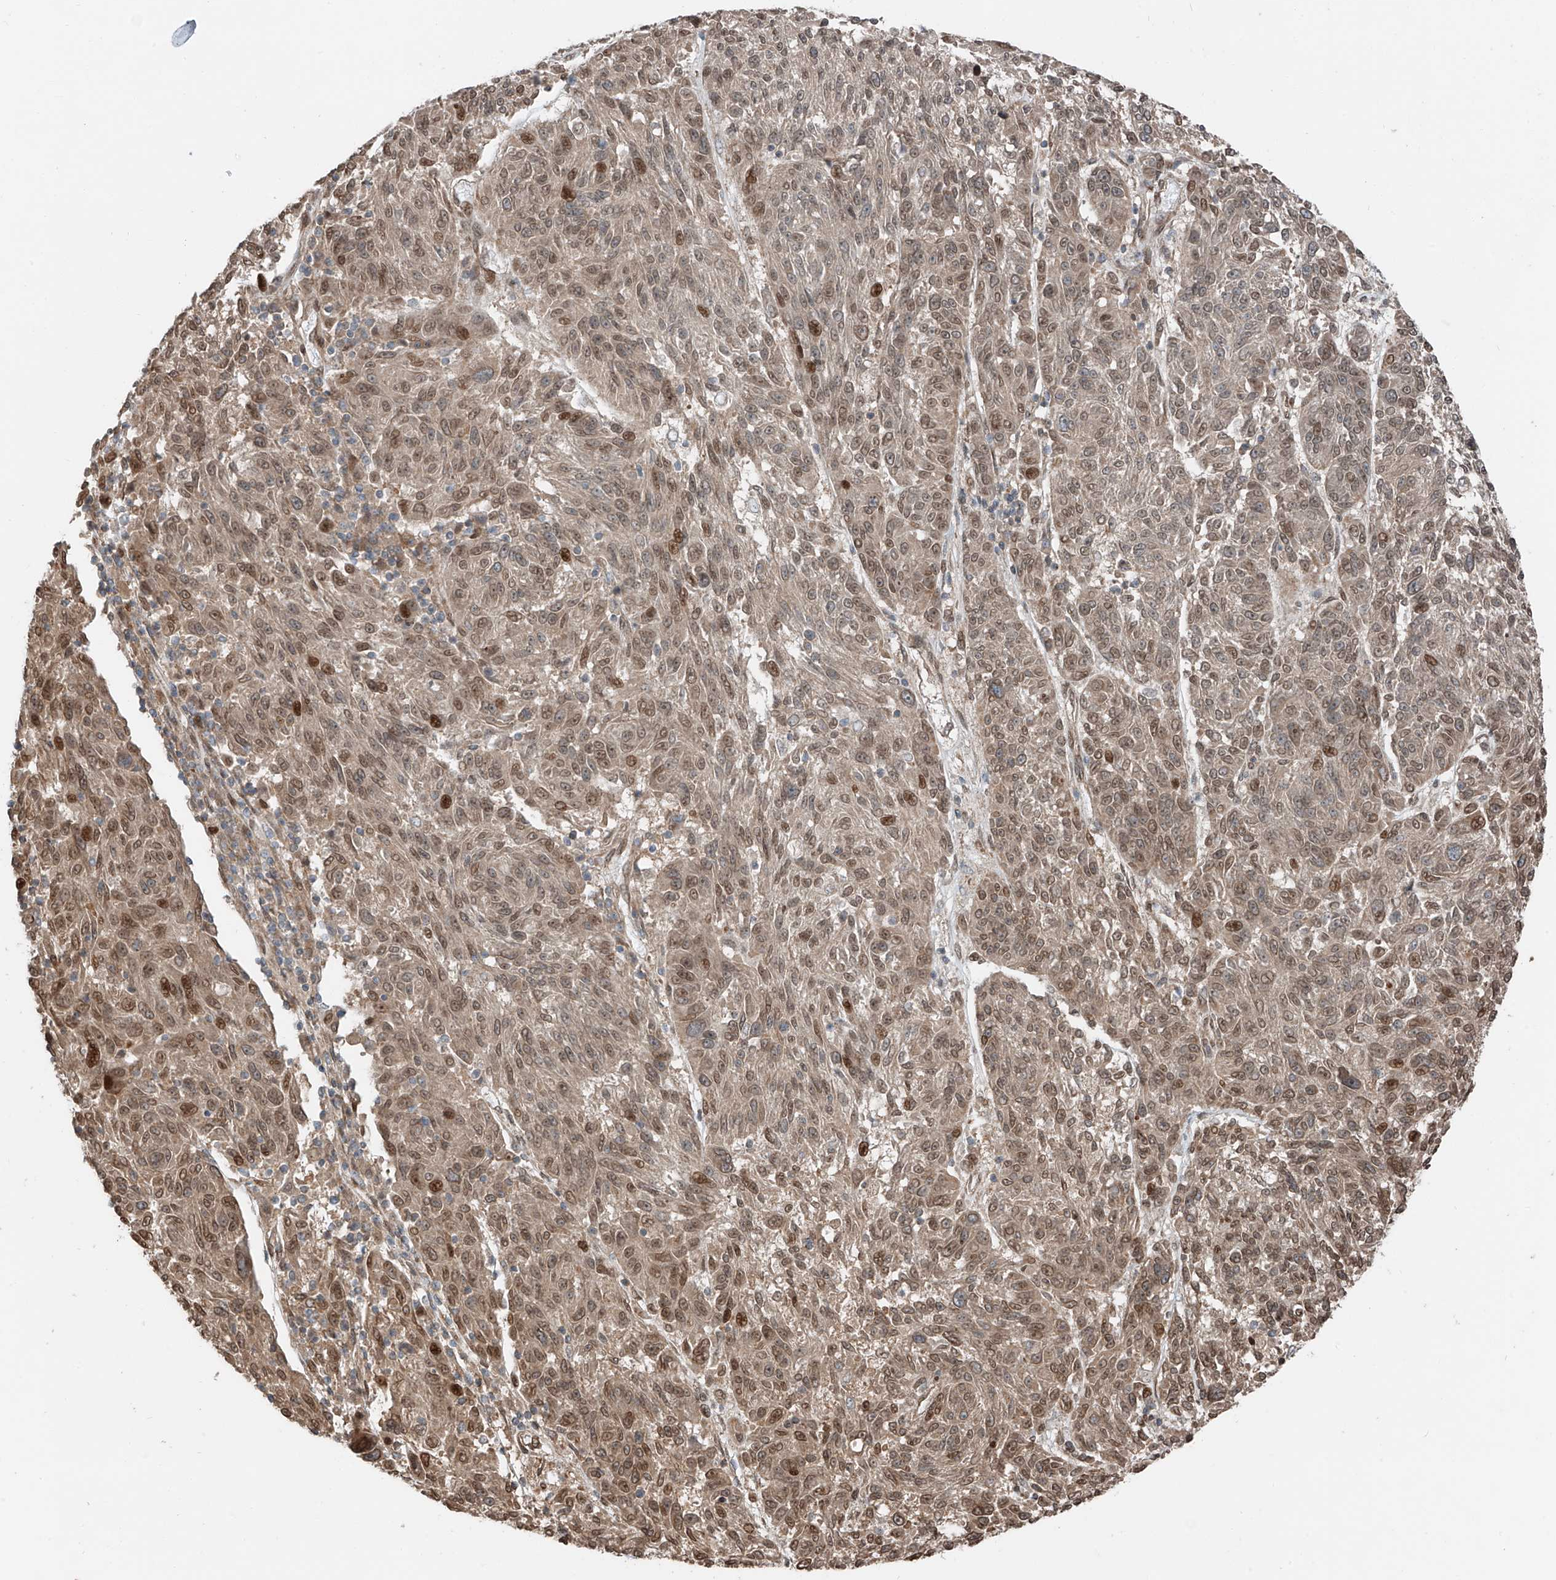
{"staining": {"intensity": "moderate", "quantity": ">75%", "location": "cytoplasmic/membranous,nuclear"}, "tissue": "melanoma", "cell_type": "Tumor cells", "image_type": "cancer", "snomed": [{"axis": "morphology", "description": "Malignant melanoma, NOS"}, {"axis": "topography", "description": "Skin"}], "caption": "Melanoma stained with a protein marker reveals moderate staining in tumor cells.", "gene": "CEP162", "patient": {"sex": "male", "age": 53}}